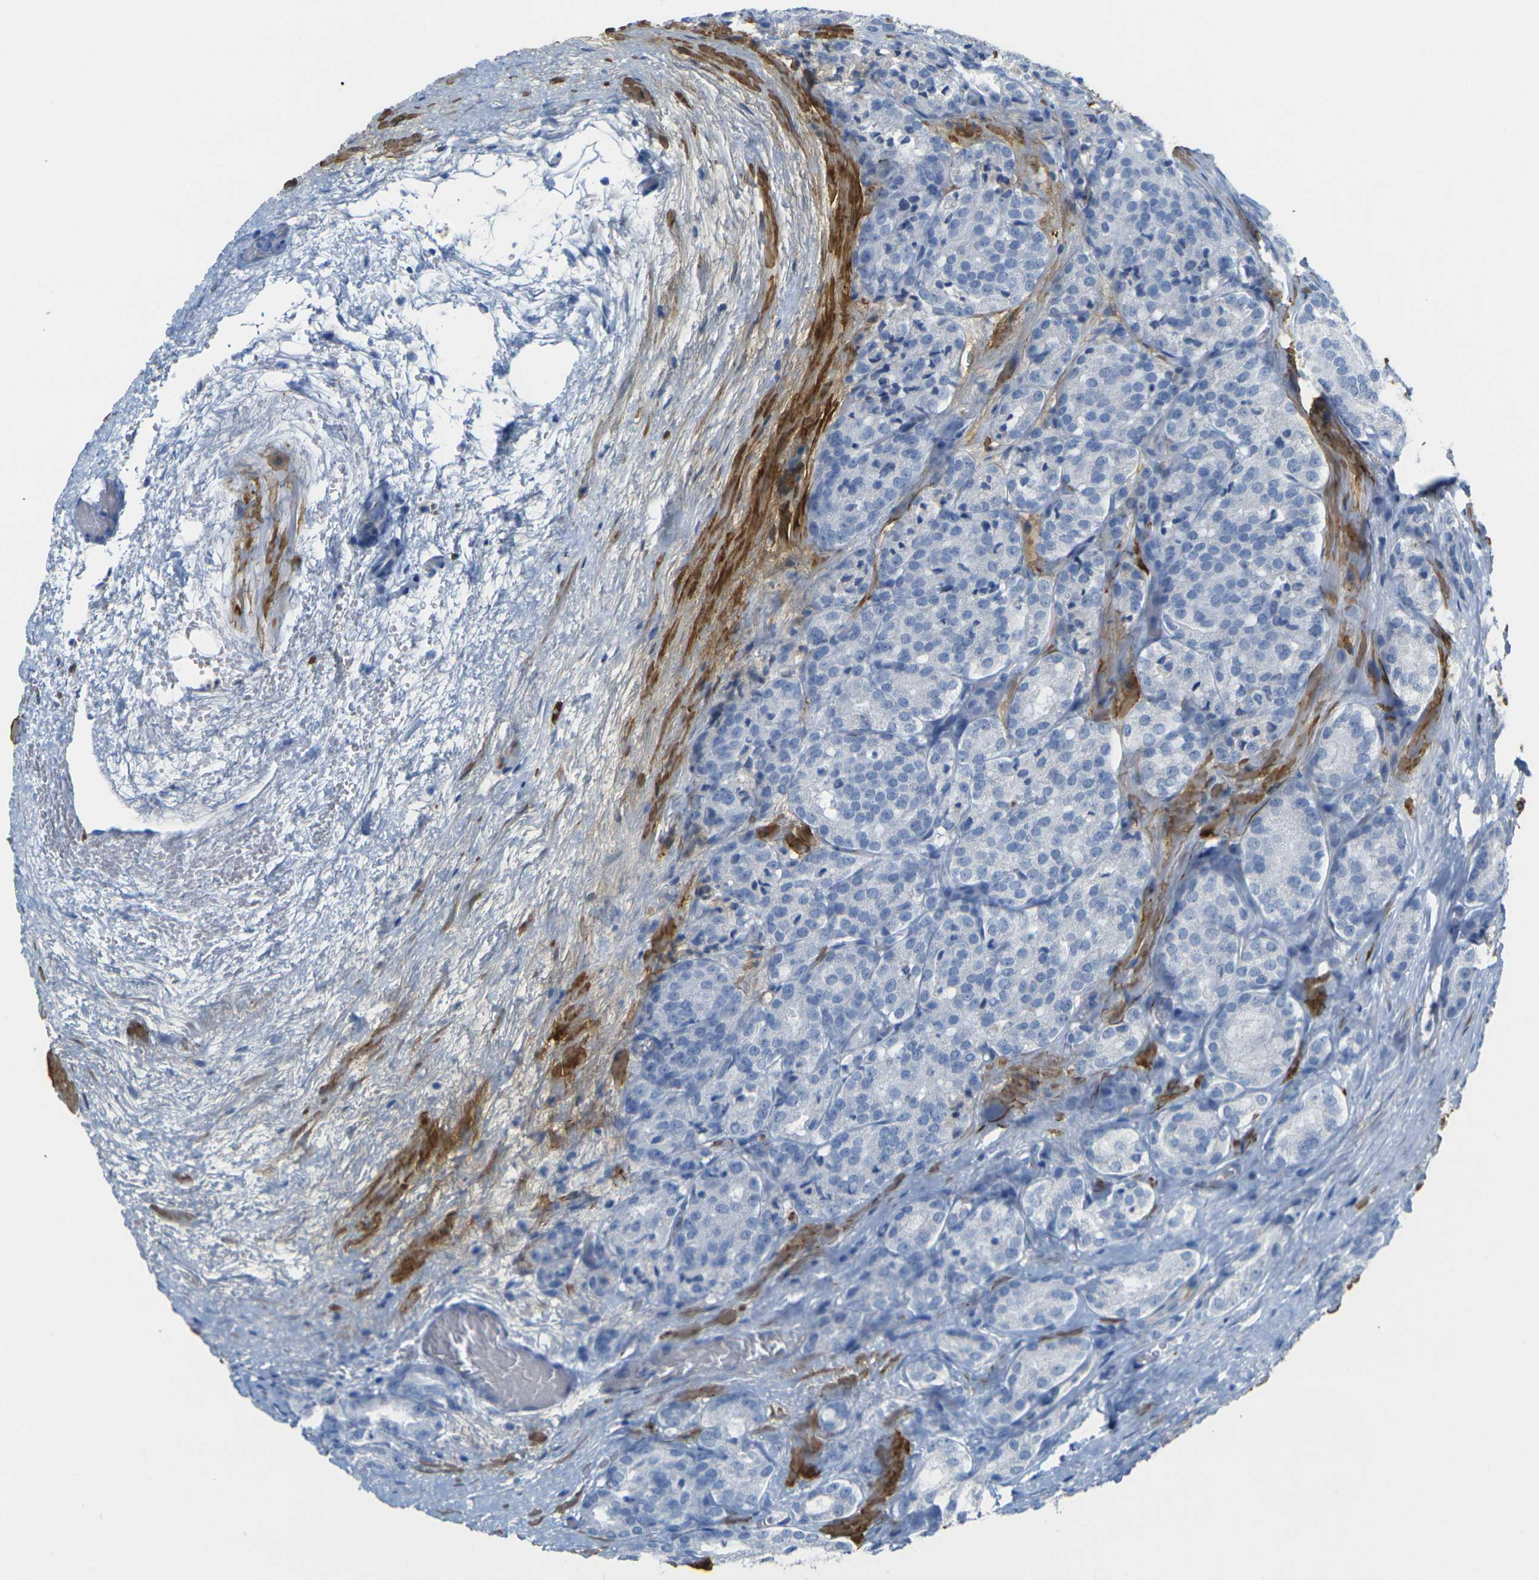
{"staining": {"intensity": "negative", "quantity": "none", "location": "none"}, "tissue": "prostate cancer", "cell_type": "Tumor cells", "image_type": "cancer", "snomed": [{"axis": "morphology", "description": "Adenocarcinoma, High grade"}, {"axis": "topography", "description": "Prostate"}], "caption": "High magnification brightfield microscopy of high-grade adenocarcinoma (prostate) stained with DAB (brown) and counterstained with hematoxylin (blue): tumor cells show no significant staining.", "gene": "CNN1", "patient": {"sex": "male", "age": 64}}